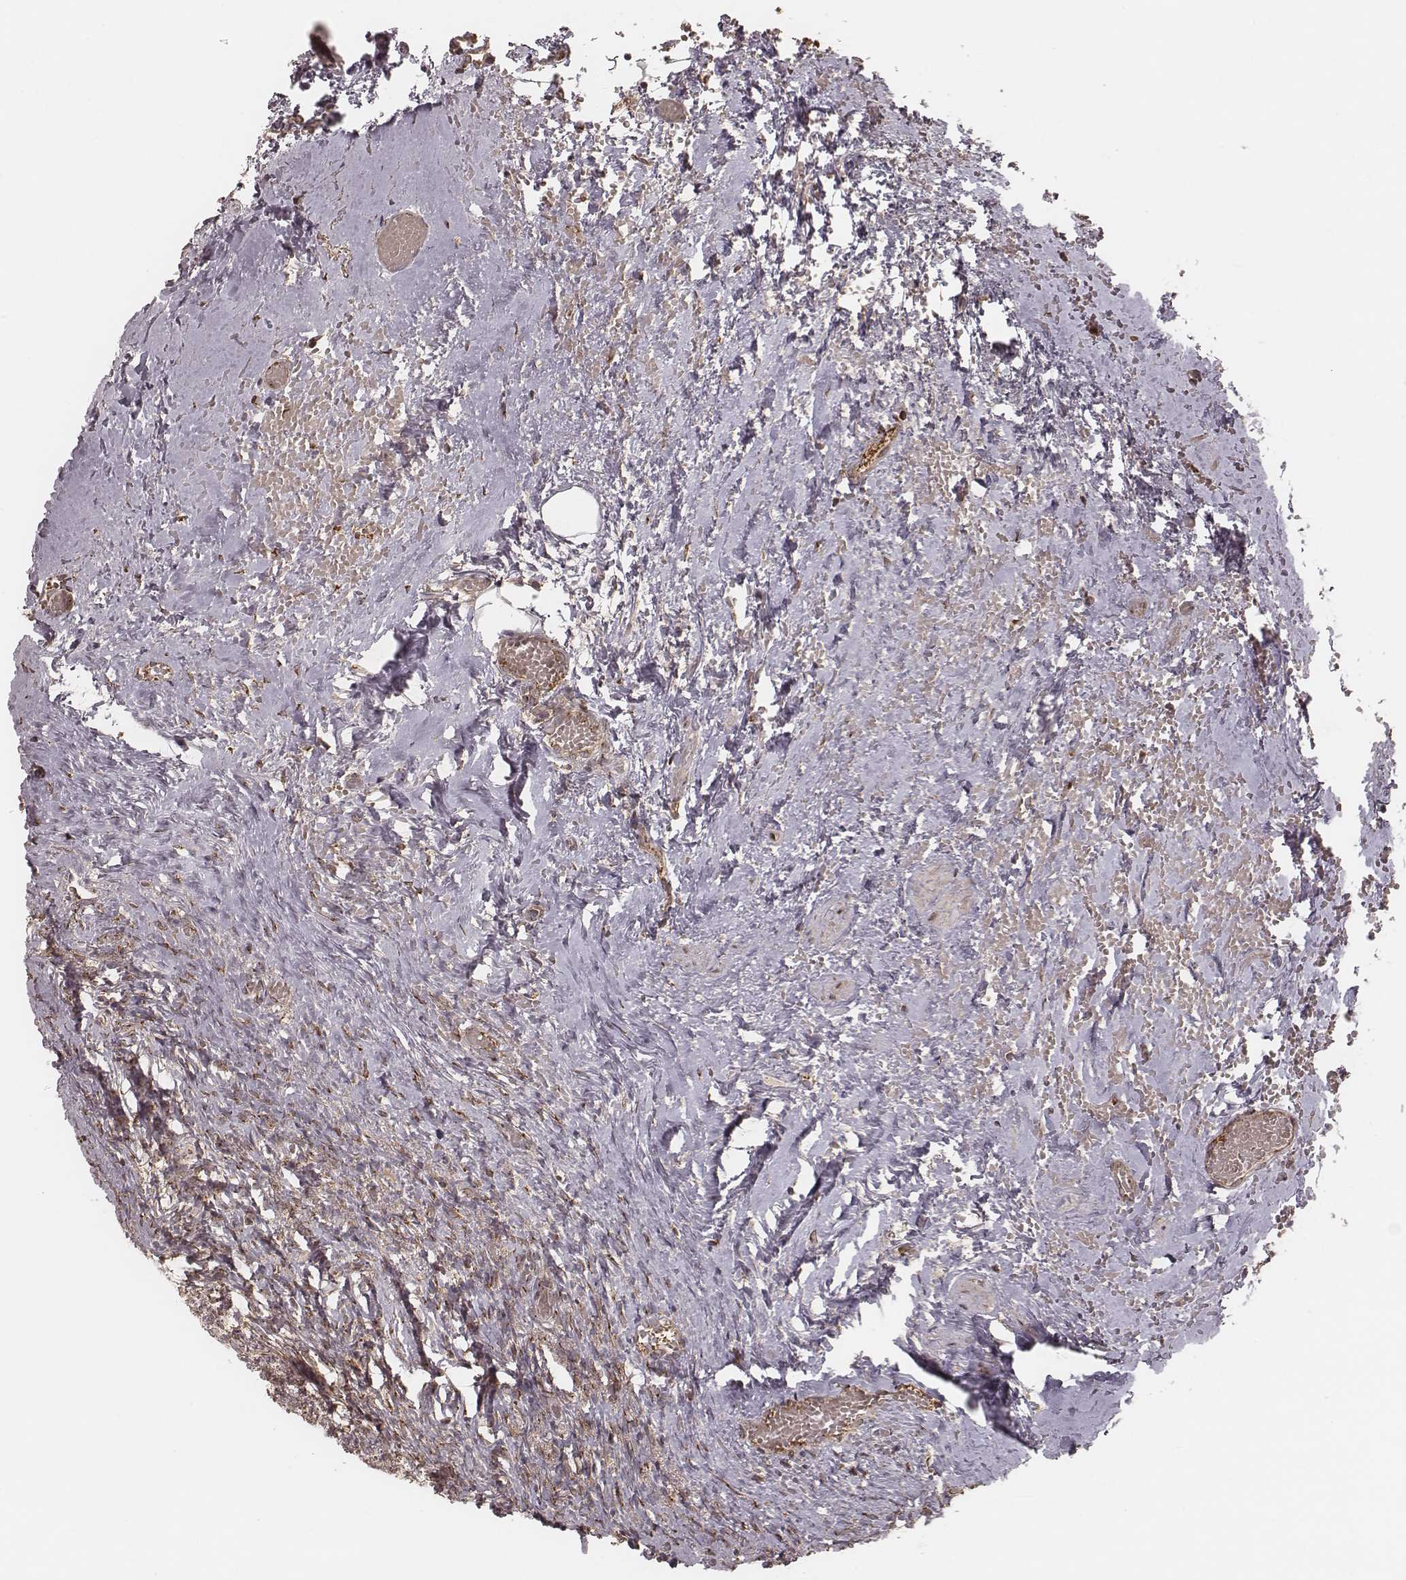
{"staining": {"intensity": "weak", "quantity": ">75%", "location": "cytoplasmic/membranous"}, "tissue": "ovary", "cell_type": "Ovarian stroma cells", "image_type": "normal", "snomed": [{"axis": "morphology", "description": "Normal tissue, NOS"}, {"axis": "topography", "description": "Ovary"}], "caption": "Immunohistochemical staining of benign human ovary shows >75% levels of weak cytoplasmic/membranous protein expression in about >75% of ovarian stroma cells. (brown staining indicates protein expression, while blue staining denotes nuclei).", "gene": "MYO19", "patient": {"sex": "female", "age": 46}}